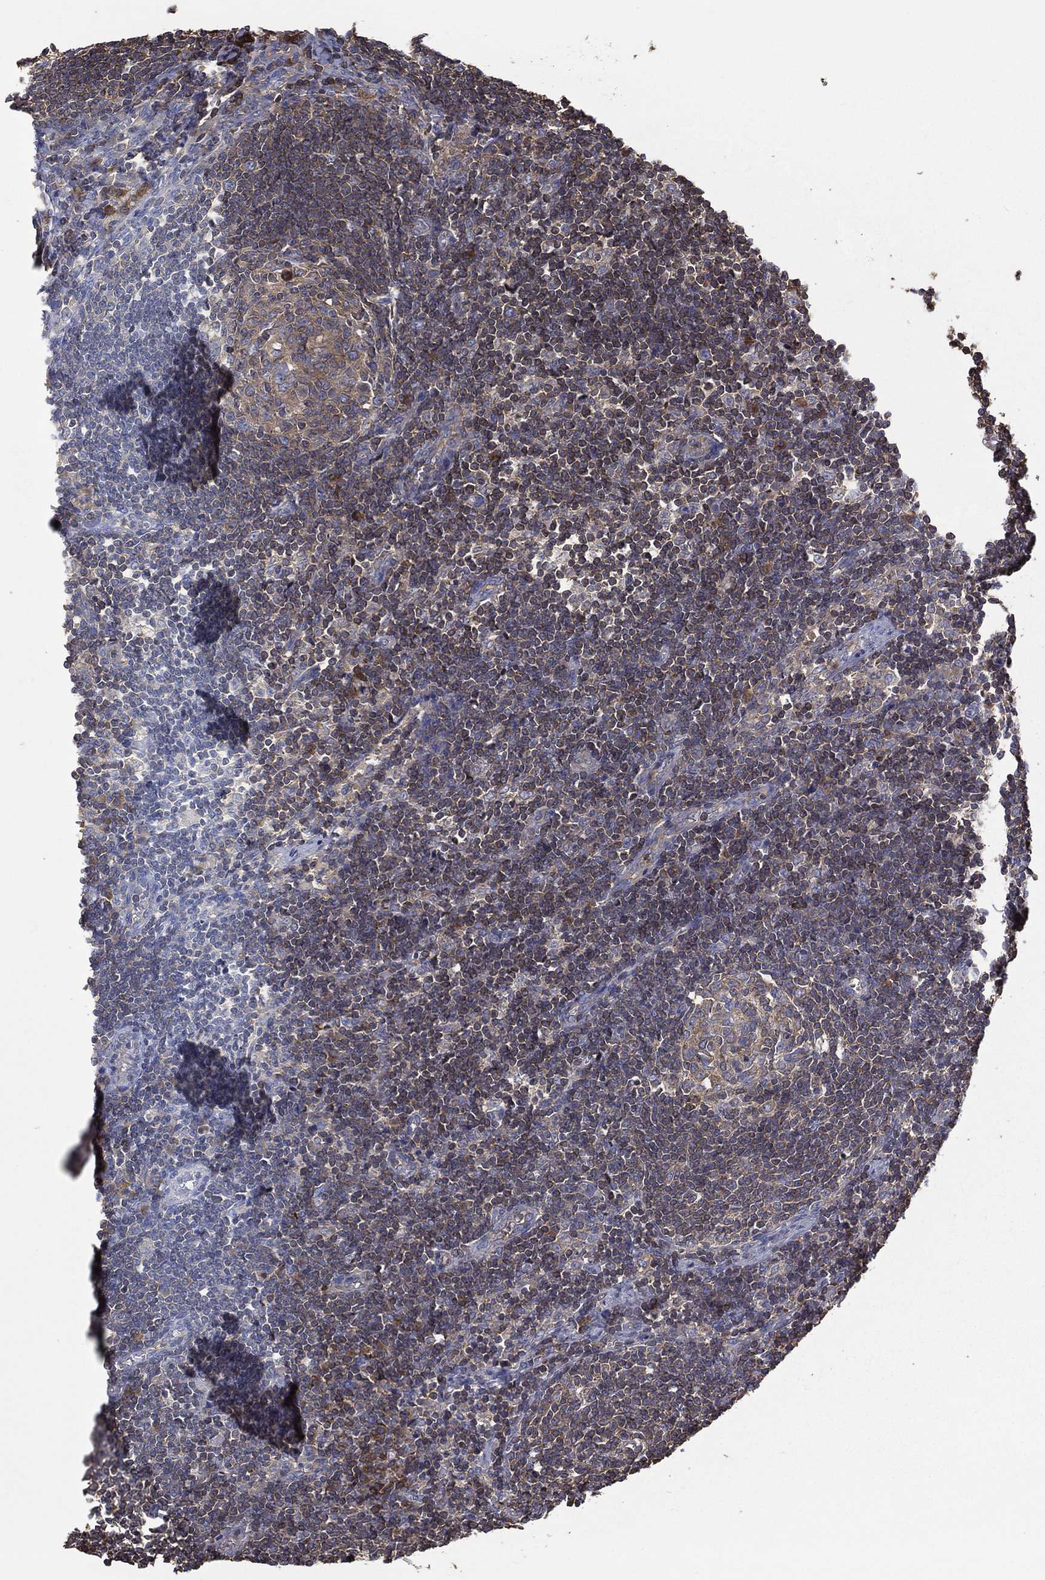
{"staining": {"intensity": "strong", "quantity": "<25%", "location": "cytoplasmic/membranous"}, "tissue": "lymph node", "cell_type": "Germinal center cells", "image_type": "normal", "snomed": [{"axis": "morphology", "description": "Normal tissue, NOS"}, {"axis": "morphology", "description": "Adenocarcinoma, NOS"}, {"axis": "topography", "description": "Lymph node"}, {"axis": "topography", "description": "Pancreas"}], "caption": "IHC histopathology image of benign lymph node: human lymph node stained using immunohistochemistry (IHC) displays medium levels of strong protein expression localized specifically in the cytoplasmic/membranous of germinal center cells, appearing as a cytoplasmic/membranous brown color.", "gene": "SARS1", "patient": {"sex": "female", "age": 58}}